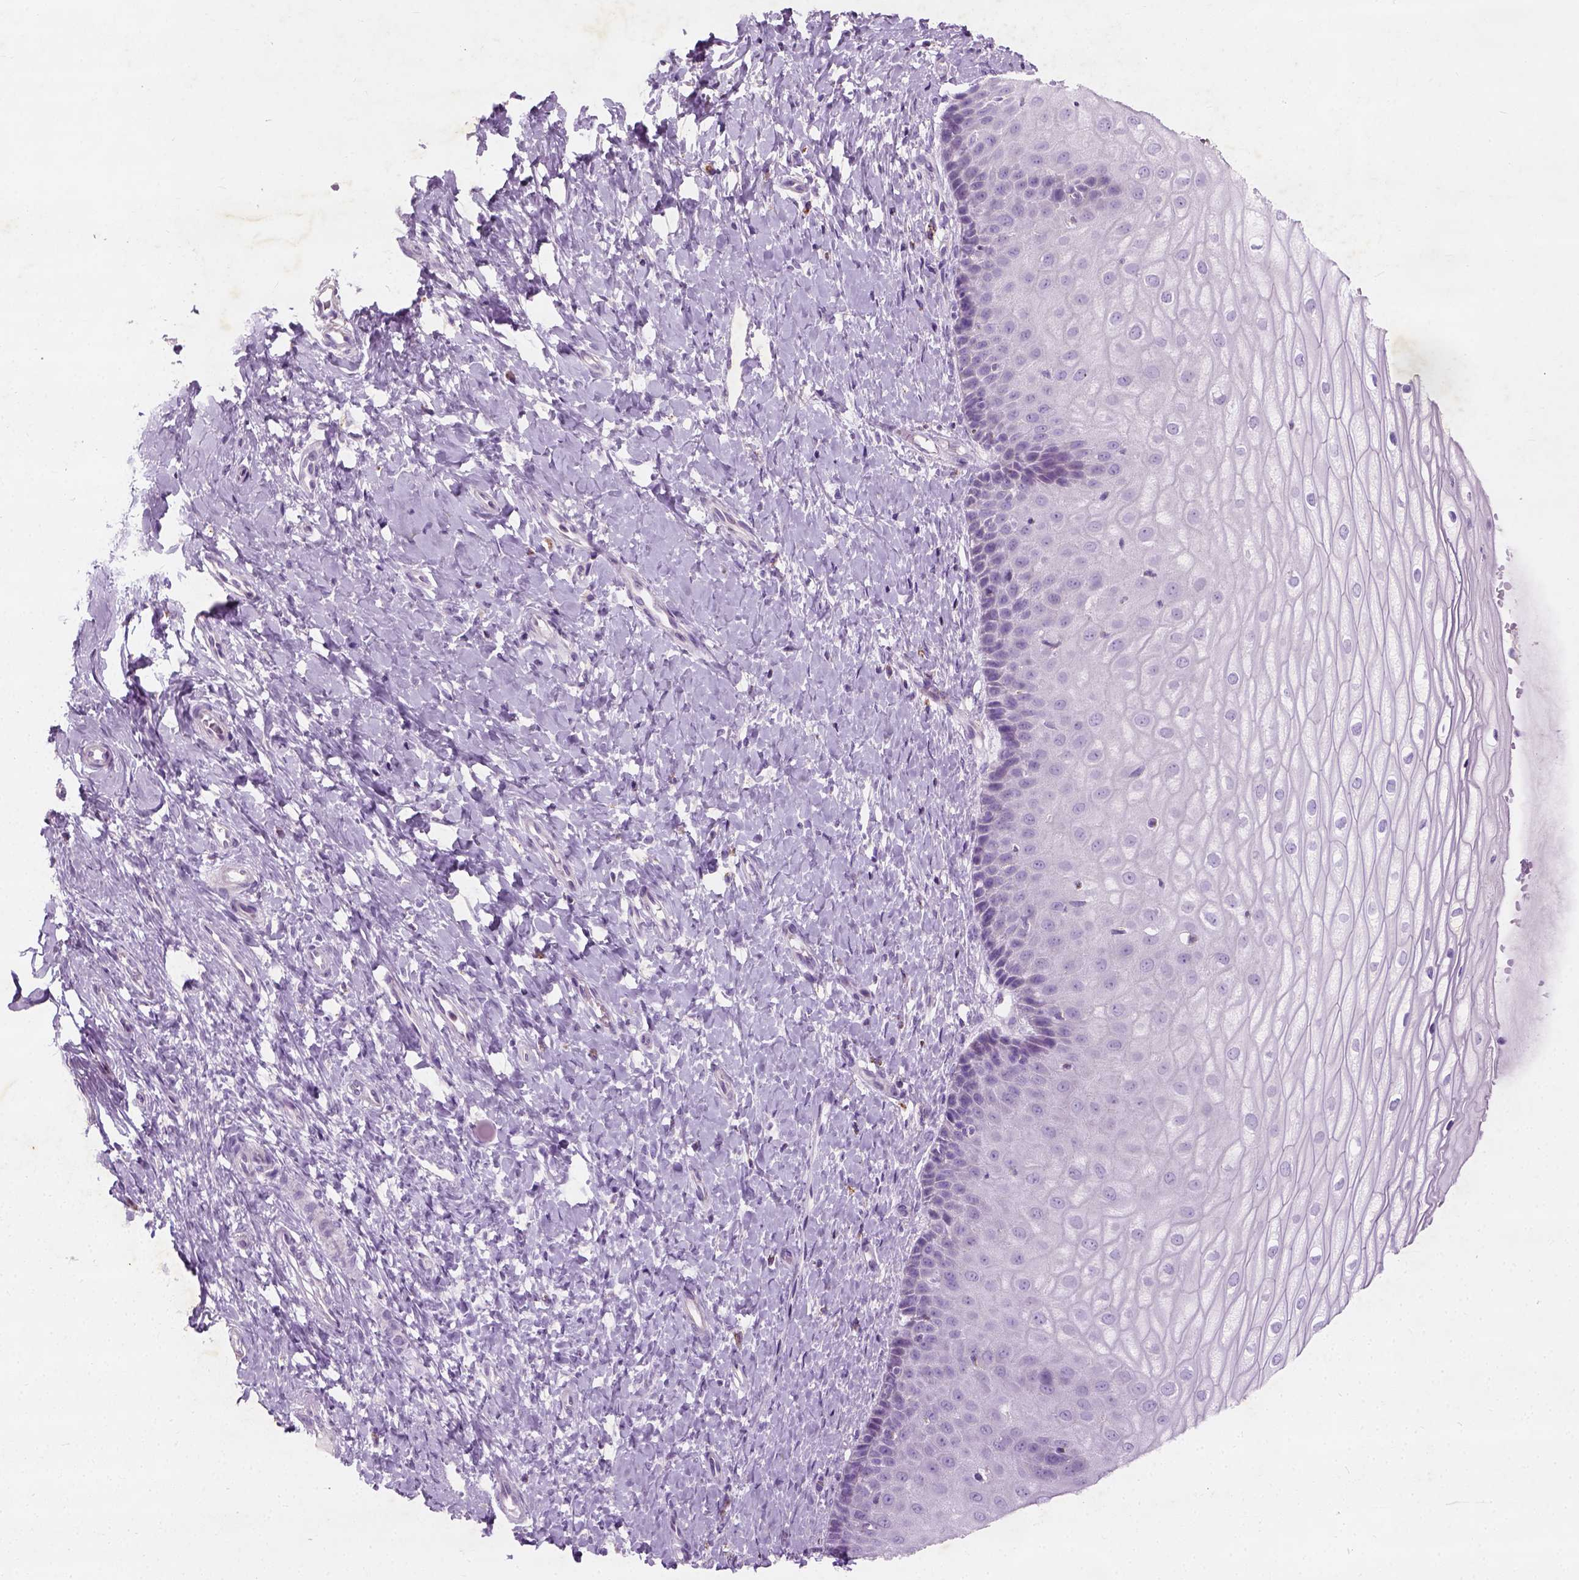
{"staining": {"intensity": "negative", "quantity": "none", "location": "none"}, "tissue": "cervix", "cell_type": "Glandular cells", "image_type": "normal", "snomed": [{"axis": "morphology", "description": "Normal tissue, NOS"}, {"axis": "topography", "description": "Cervix"}], "caption": "There is no significant expression in glandular cells of cervix.", "gene": "CHODL", "patient": {"sex": "female", "age": 37}}